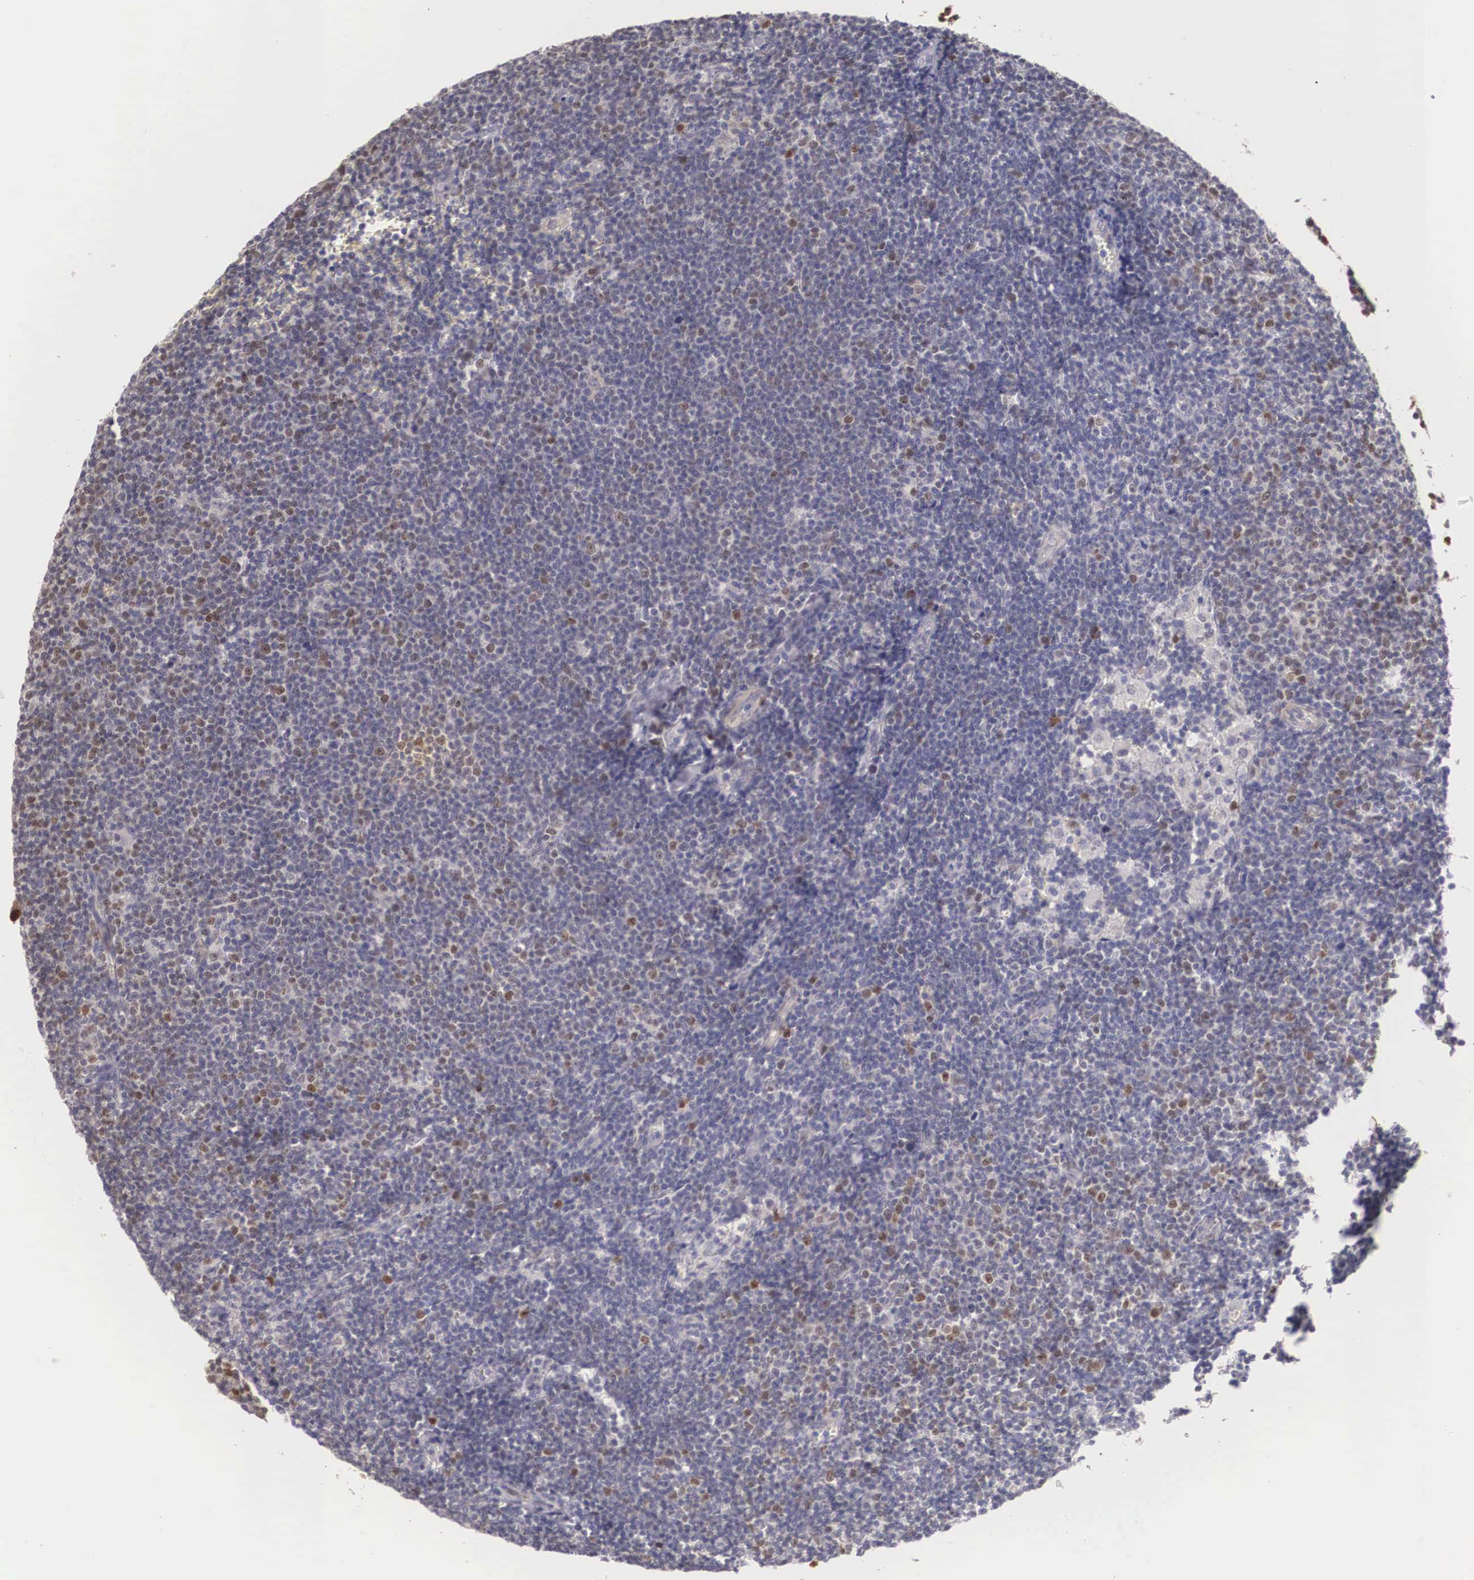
{"staining": {"intensity": "moderate", "quantity": "25%-75%", "location": "nuclear"}, "tissue": "lymphoma", "cell_type": "Tumor cells", "image_type": "cancer", "snomed": [{"axis": "morphology", "description": "Malignant lymphoma, non-Hodgkin's type, Low grade"}, {"axis": "topography", "description": "Lymph node"}], "caption": "Moderate nuclear expression is identified in approximately 25%-75% of tumor cells in low-grade malignant lymphoma, non-Hodgkin's type. (DAB IHC with brightfield microscopy, high magnification).", "gene": "ENOX2", "patient": {"sex": "male", "age": 65}}